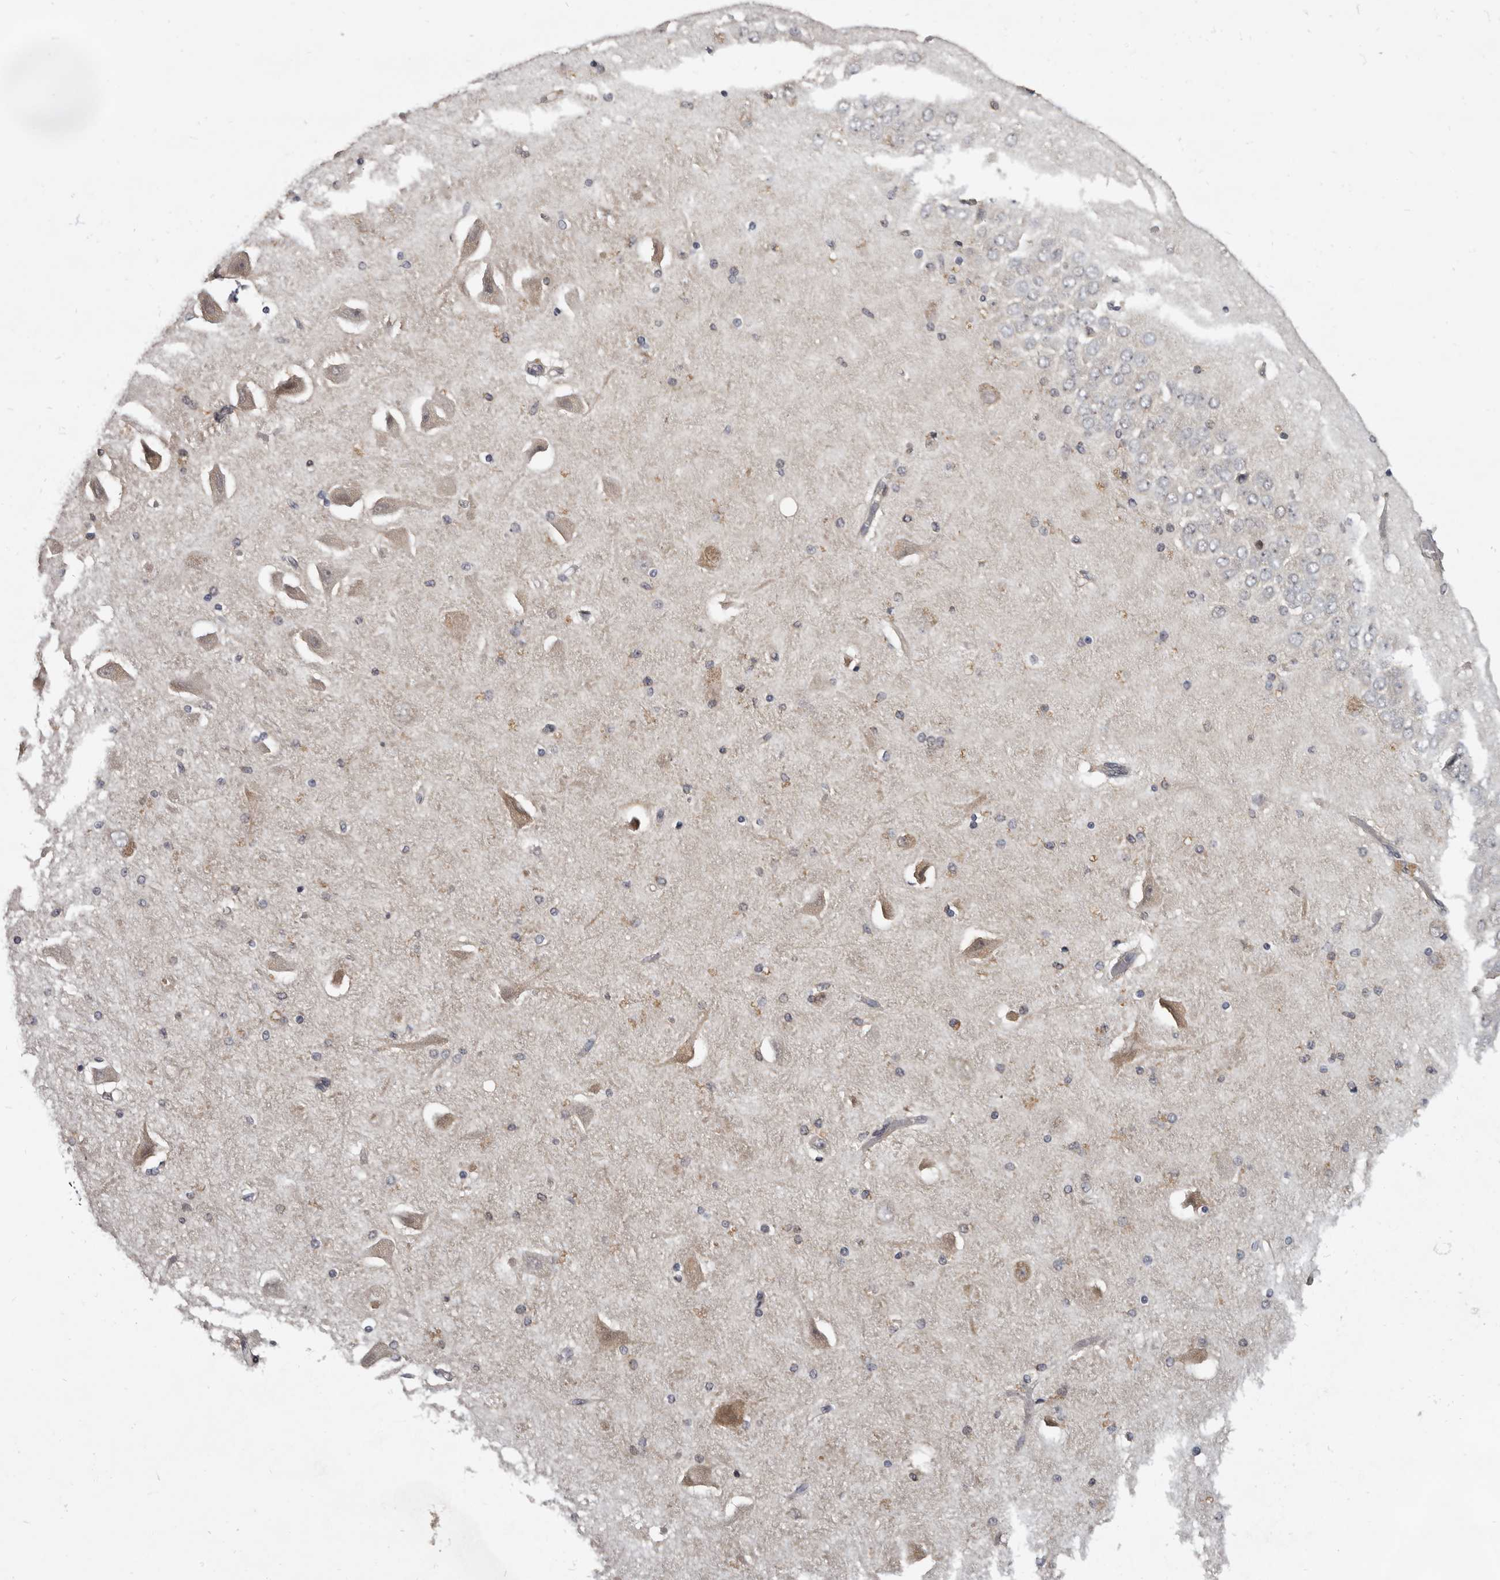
{"staining": {"intensity": "negative", "quantity": "none", "location": "none"}, "tissue": "hippocampus", "cell_type": "Glial cells", "image_type": "normal", "snomed": [{"axis": "morphology", "description": "Normal tissue, NOS"}, {"axis": "topography", "description": "Hippocampus"}], "caption": "IHC of benign hippocampus shows no expression in glial cells.", "gene": "CBL", "patient": {"sex": "female", "age": 54}}